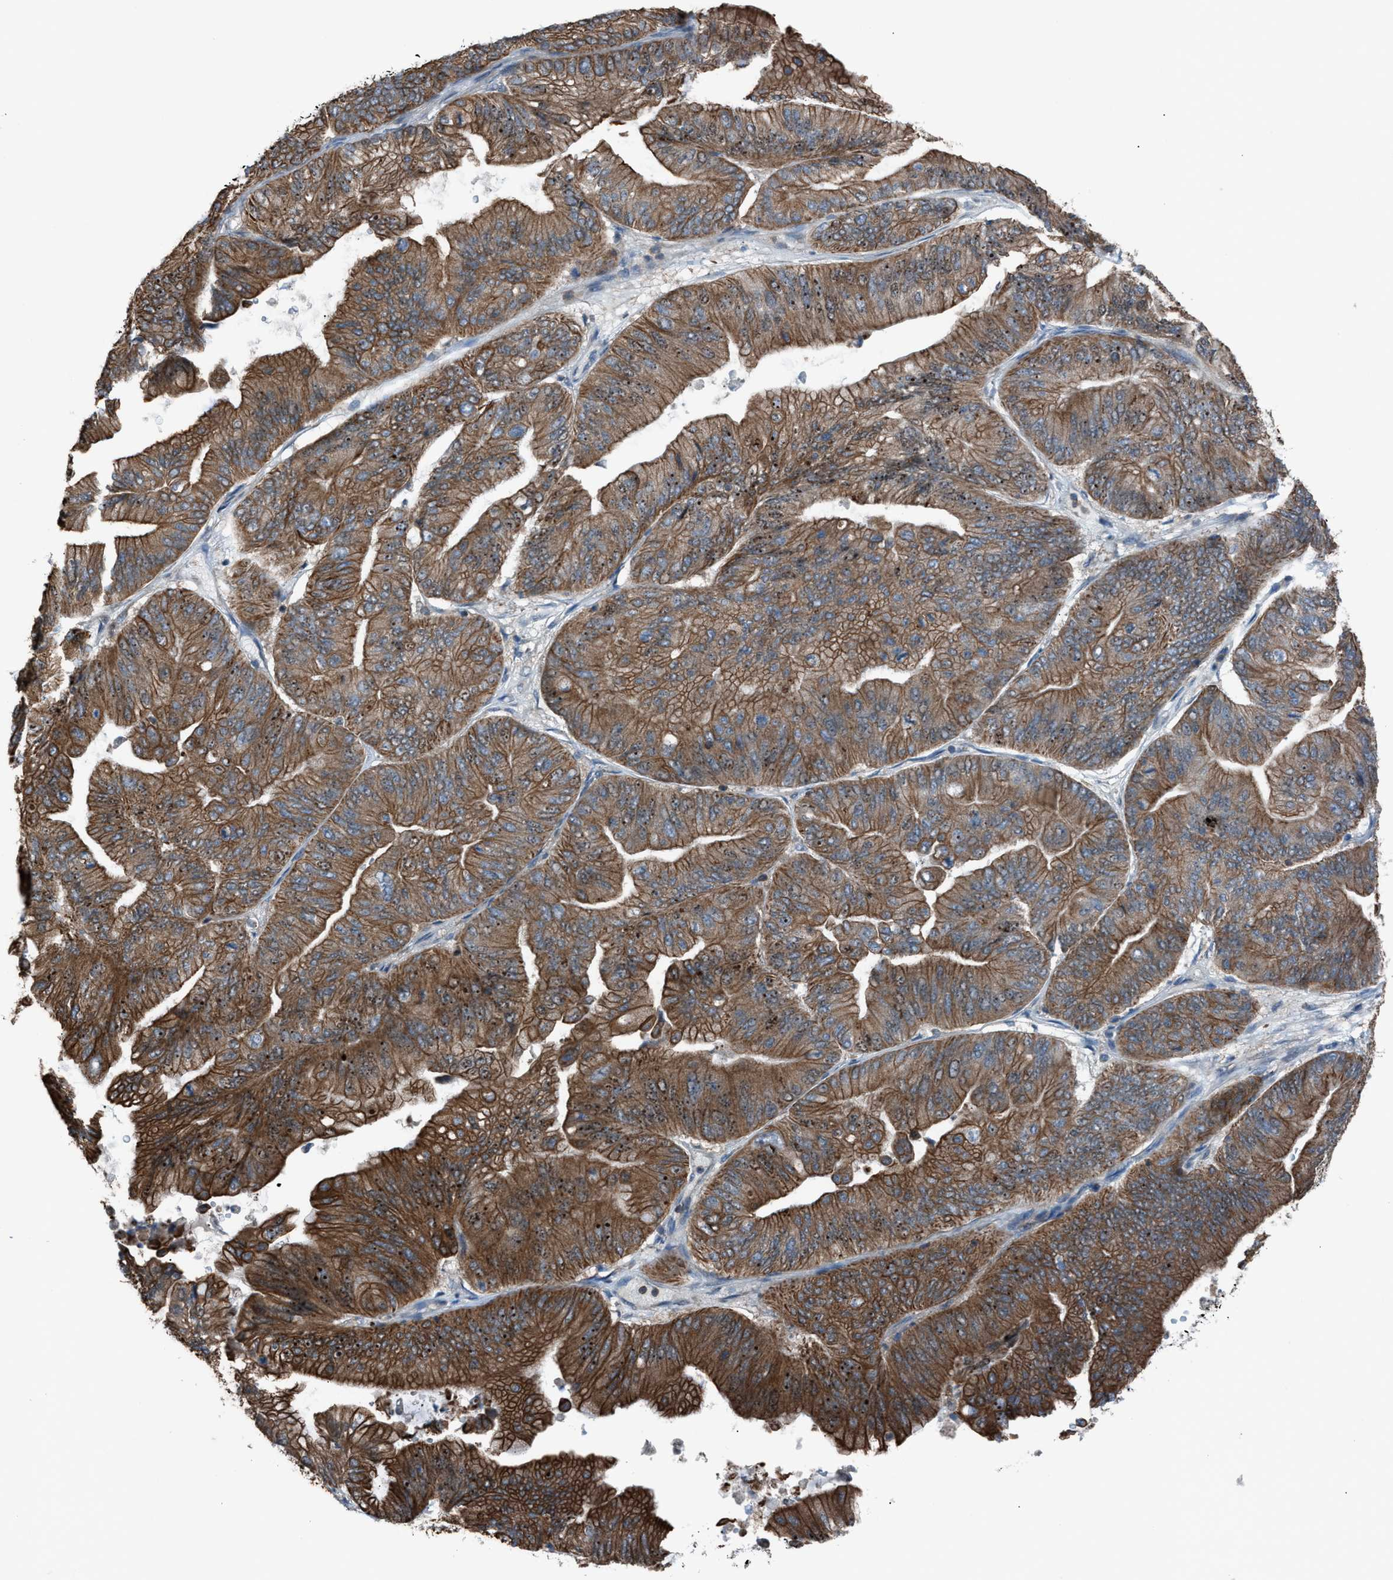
{"staining": {"intensity": "strong", "quantity": ">75%", "location": "cytoplasmic/membranous"}, "tissue": "ovarian cancer", "cell_type": "Tumor cells", "image_type": "cancer", "snomed": [{"axis": "morphology", "description": "Cystadenocarcinoma, mucinous, NOS"}, {"axis": "topography", "description": "Ovary"}], "caption": "A brown stain labels strong cytoplasmic/membranous expression of a protein in human ovarian cancer (mucinous cystadenocarcinoma) tumor cells. Nuclei are stained in blue.", "gene": "DYRK1A", "patient": {"sex": "female", "age": 61}}